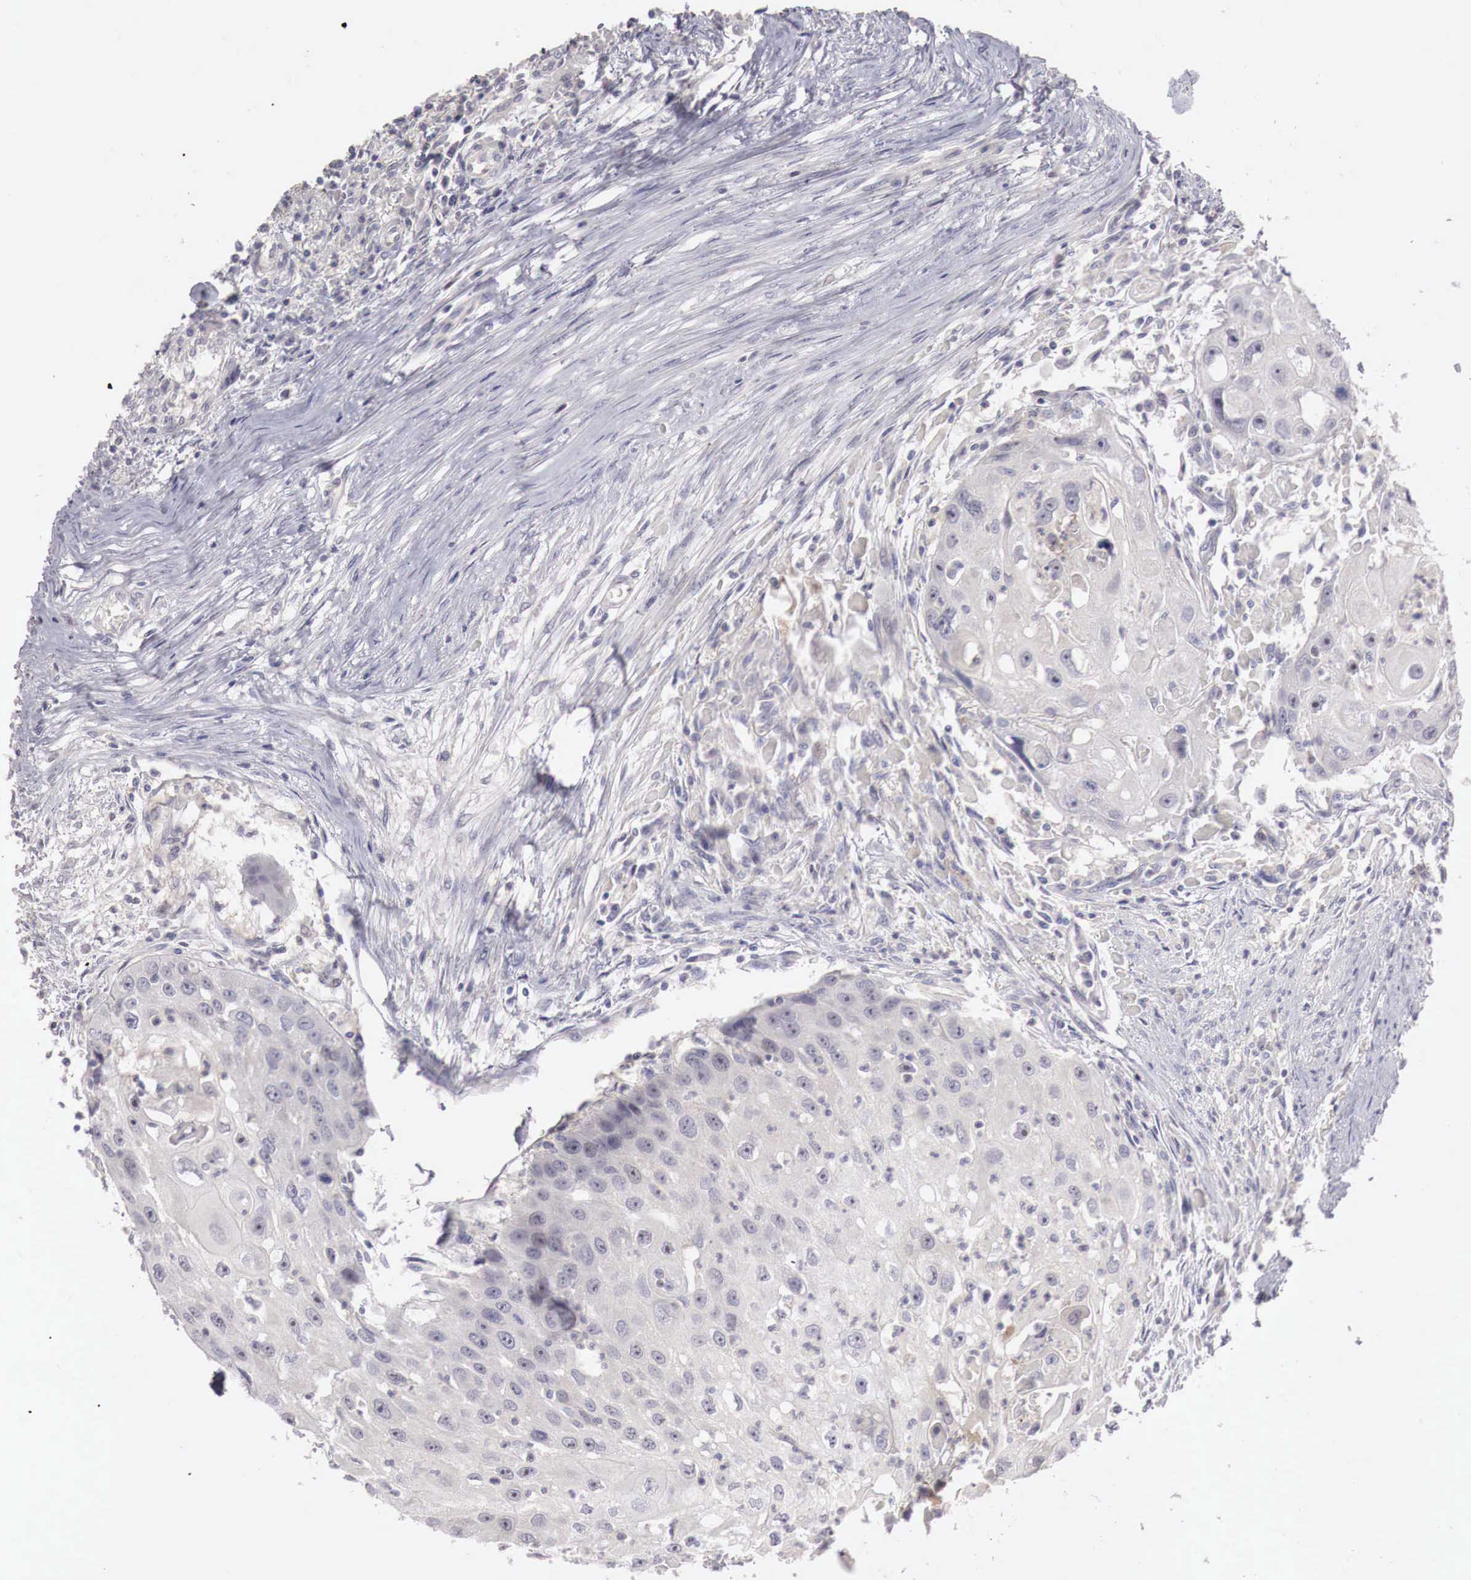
{"staining": {"intensity": "negative", "quantity": "none", "location": "none"}, "tissue": "head and neck cancer", "cell_type": "Tumor cells", "image_type": "cancer", "snomed": [{"axis": "morphology", "description": "Squamous cell carcinoma, NOS"}, {"axis": "topography", "description": "Head-Neck"}], "caption": "Head and neck cancer (squamous cell carcinoma) stained for a protein using immunohistochemistry (IHC) displays no positivity tumor cells.", "gene": "GATA1", "patient": {"sex": "male", "age": 64}}